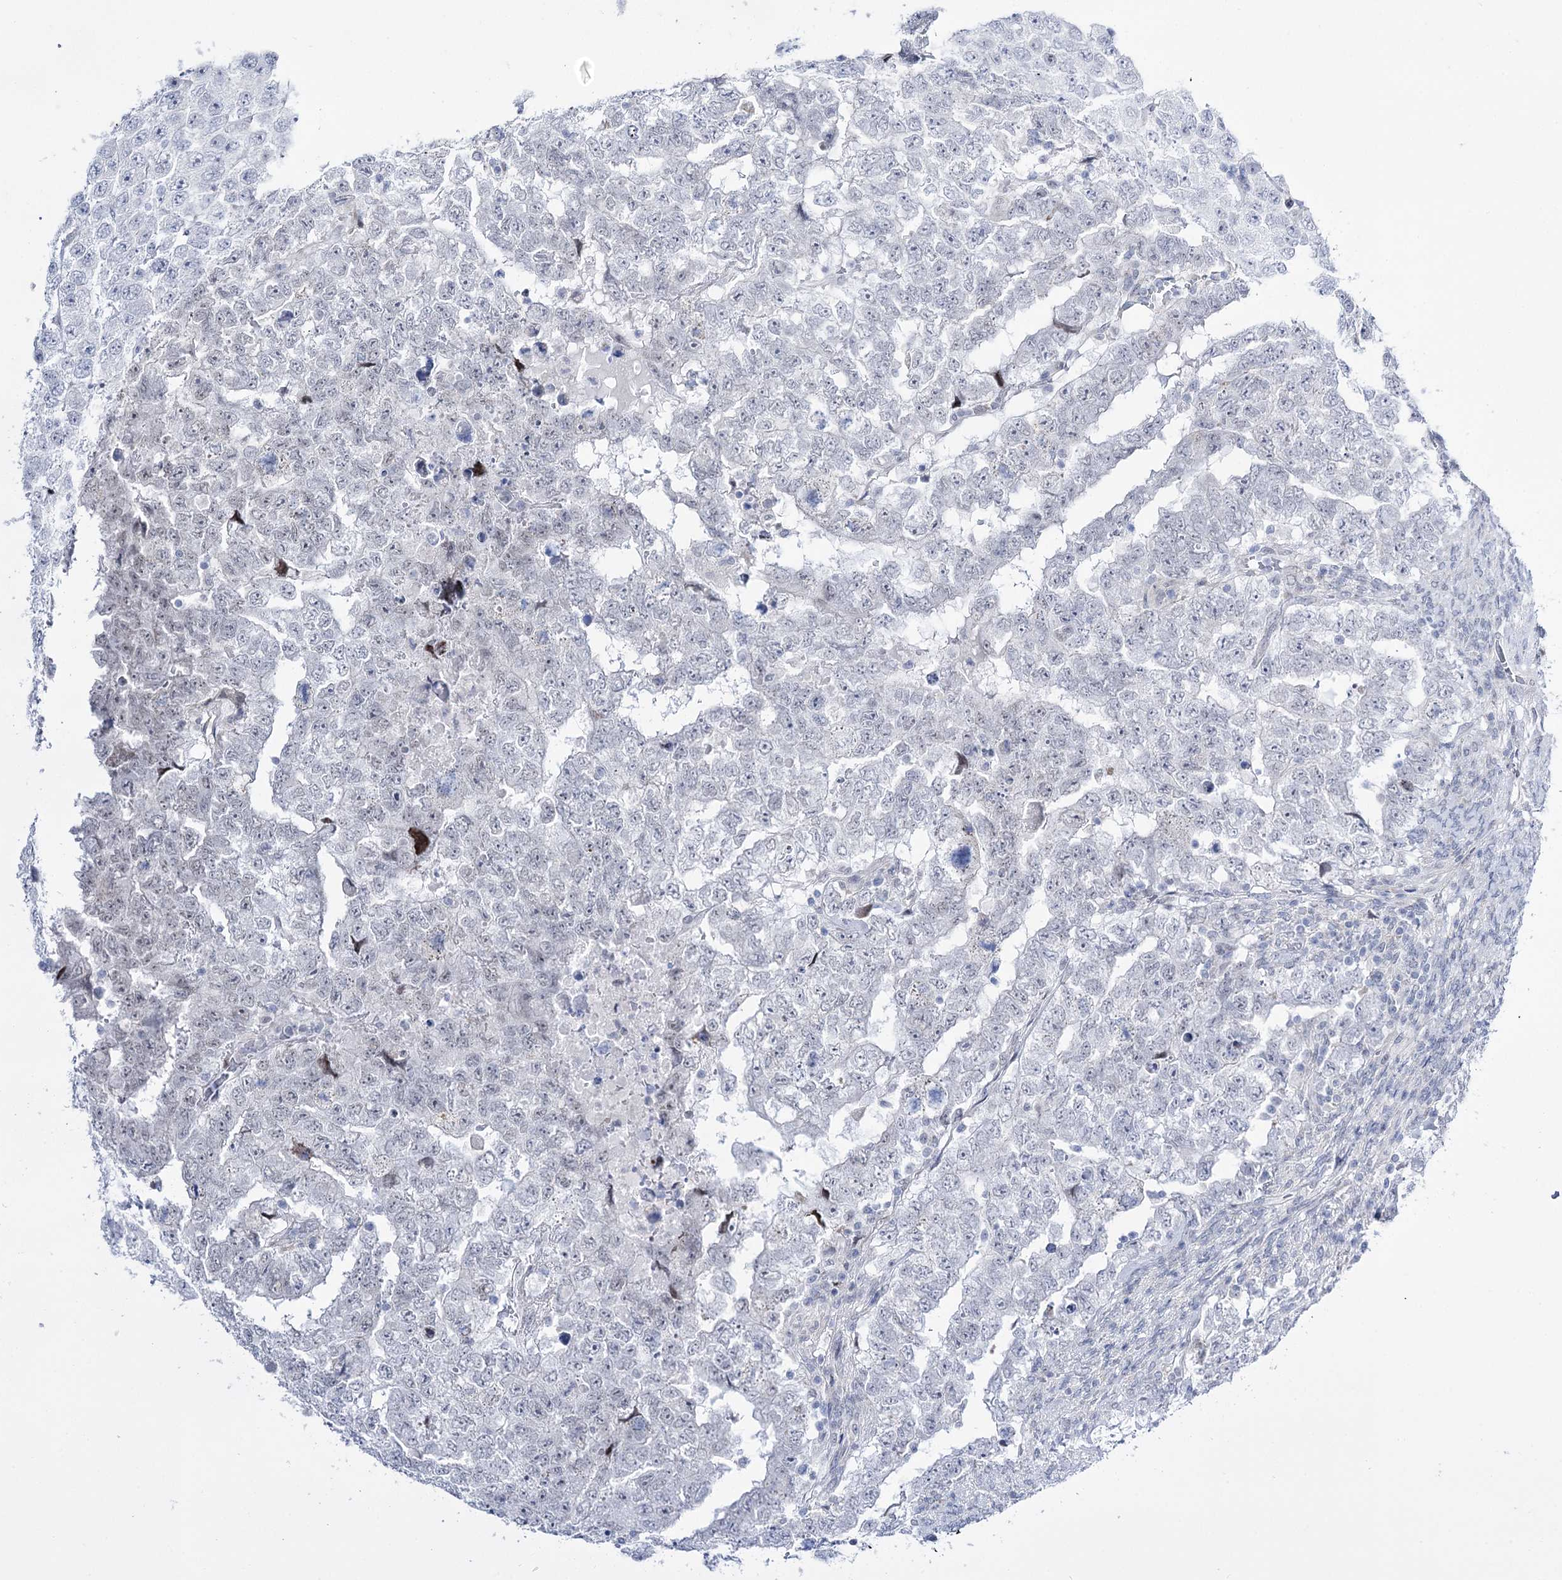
{"staining": {"intensity": "negative", "quantity": "none", "location": "none"}, "tissue": "testis cancer", "cell_type": "Tumor cells", "image_type": "cancer", "snomed": [{"axis": "morphology", "description": "Carcinoma, Embryonal, NOS"}, {"axis": "topography", "description": "Testis"}], "caption": "Immunohistochemistry (IHC) micrograph of neoplastic tissue: testis cancer stained with DAB (3,3'-diaminobenzidine) demonstrates no significant protein expression in tumor cells.", "gene": "RBM15B", "patient": {"sex": "male", "age": 36}}